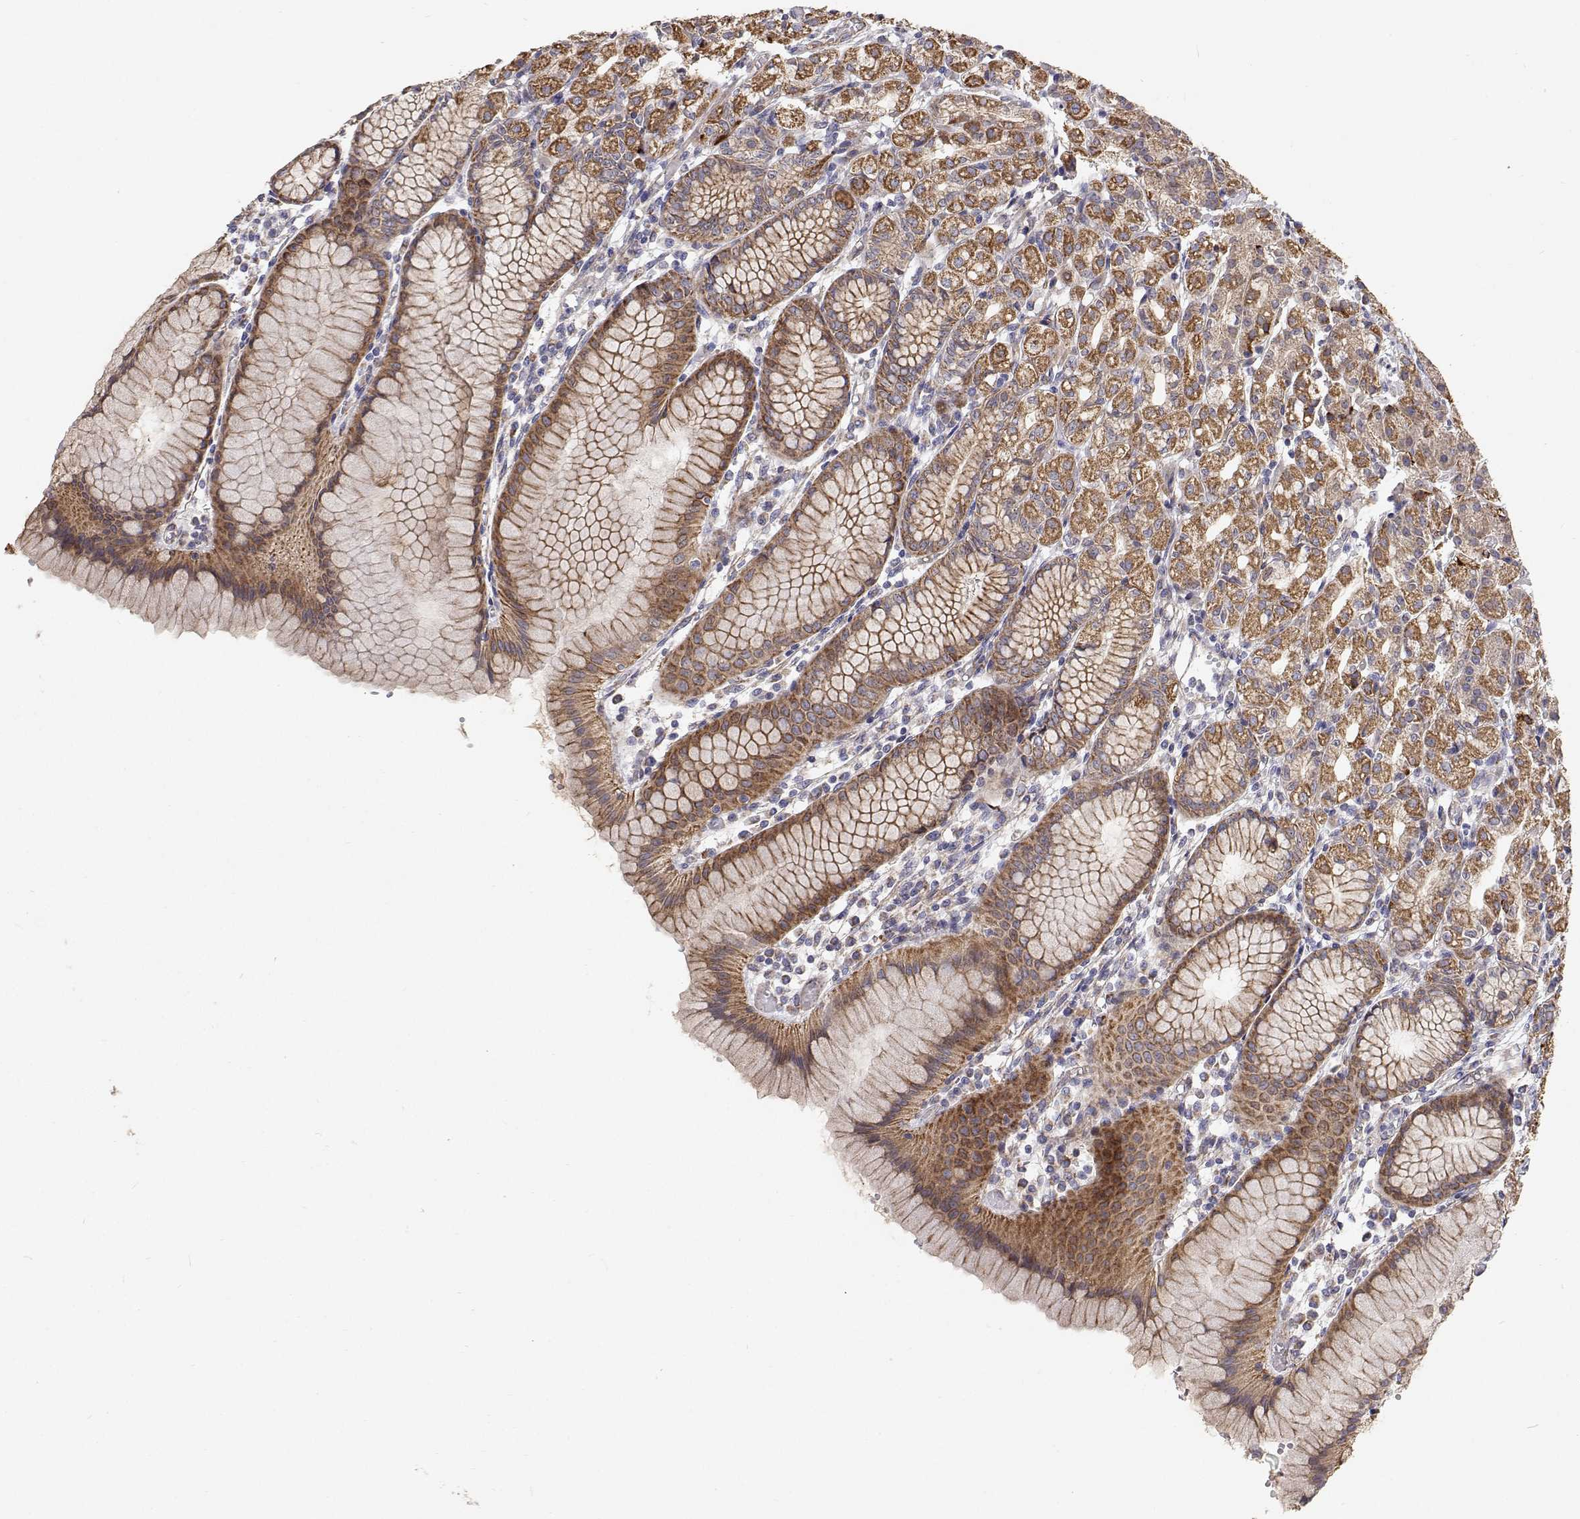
{"staining": {"intensity": "moderate", "quantity": ">75%", "location": "cytoplasmic/membranous"}, "tissue": "stomach", "cell_type": "Glandular cells", "image_type": "normal", "snomed": [{"axis": "morphology", "description": "Normal tissue, NOS"}, {"axis": "topography", "description": "Stomach"}], "caption": "Protein staining displays moderate cytoplasmic/membranous positivity in about >75% of glandular cells in unremarkable stomach. Ihc stains the protein of interest in brown and the nuclei are stained blue.", "gene": "SPICE1", "patient": {"sex": "female", "age": 57}}